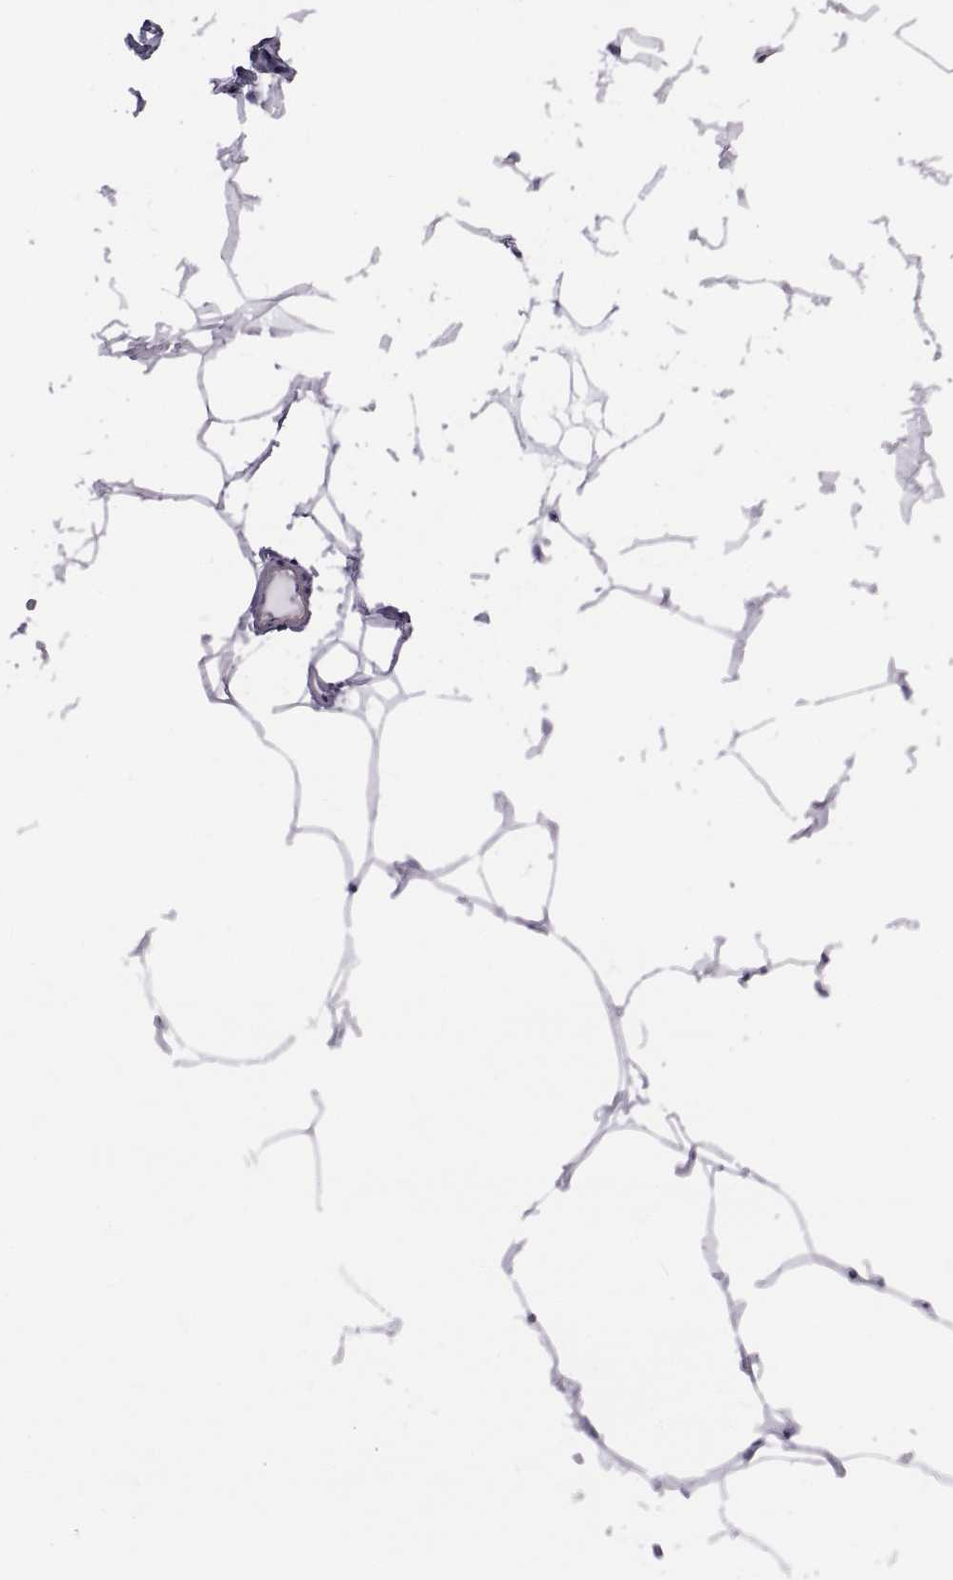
{"staining": {"intensity": "negative", "quantity": "none", "location": "none"}, "tissue": "breast", "cell_type": "Adipocytes", "image_type": "normal", "snomed": [{"axis": "morphology", "description": "Normal tissue, NOS"}, {"axis": "topography", "description": "Breast"}], "caption": "High power microscopy micrograph of an immunohistochemistry micrograph of benign breast, revealing no significant positivity in adipocytes. Nuclei are stained in blue.", "gene": "GKAP1", "patient": {"sex": "female", "age": 32}}